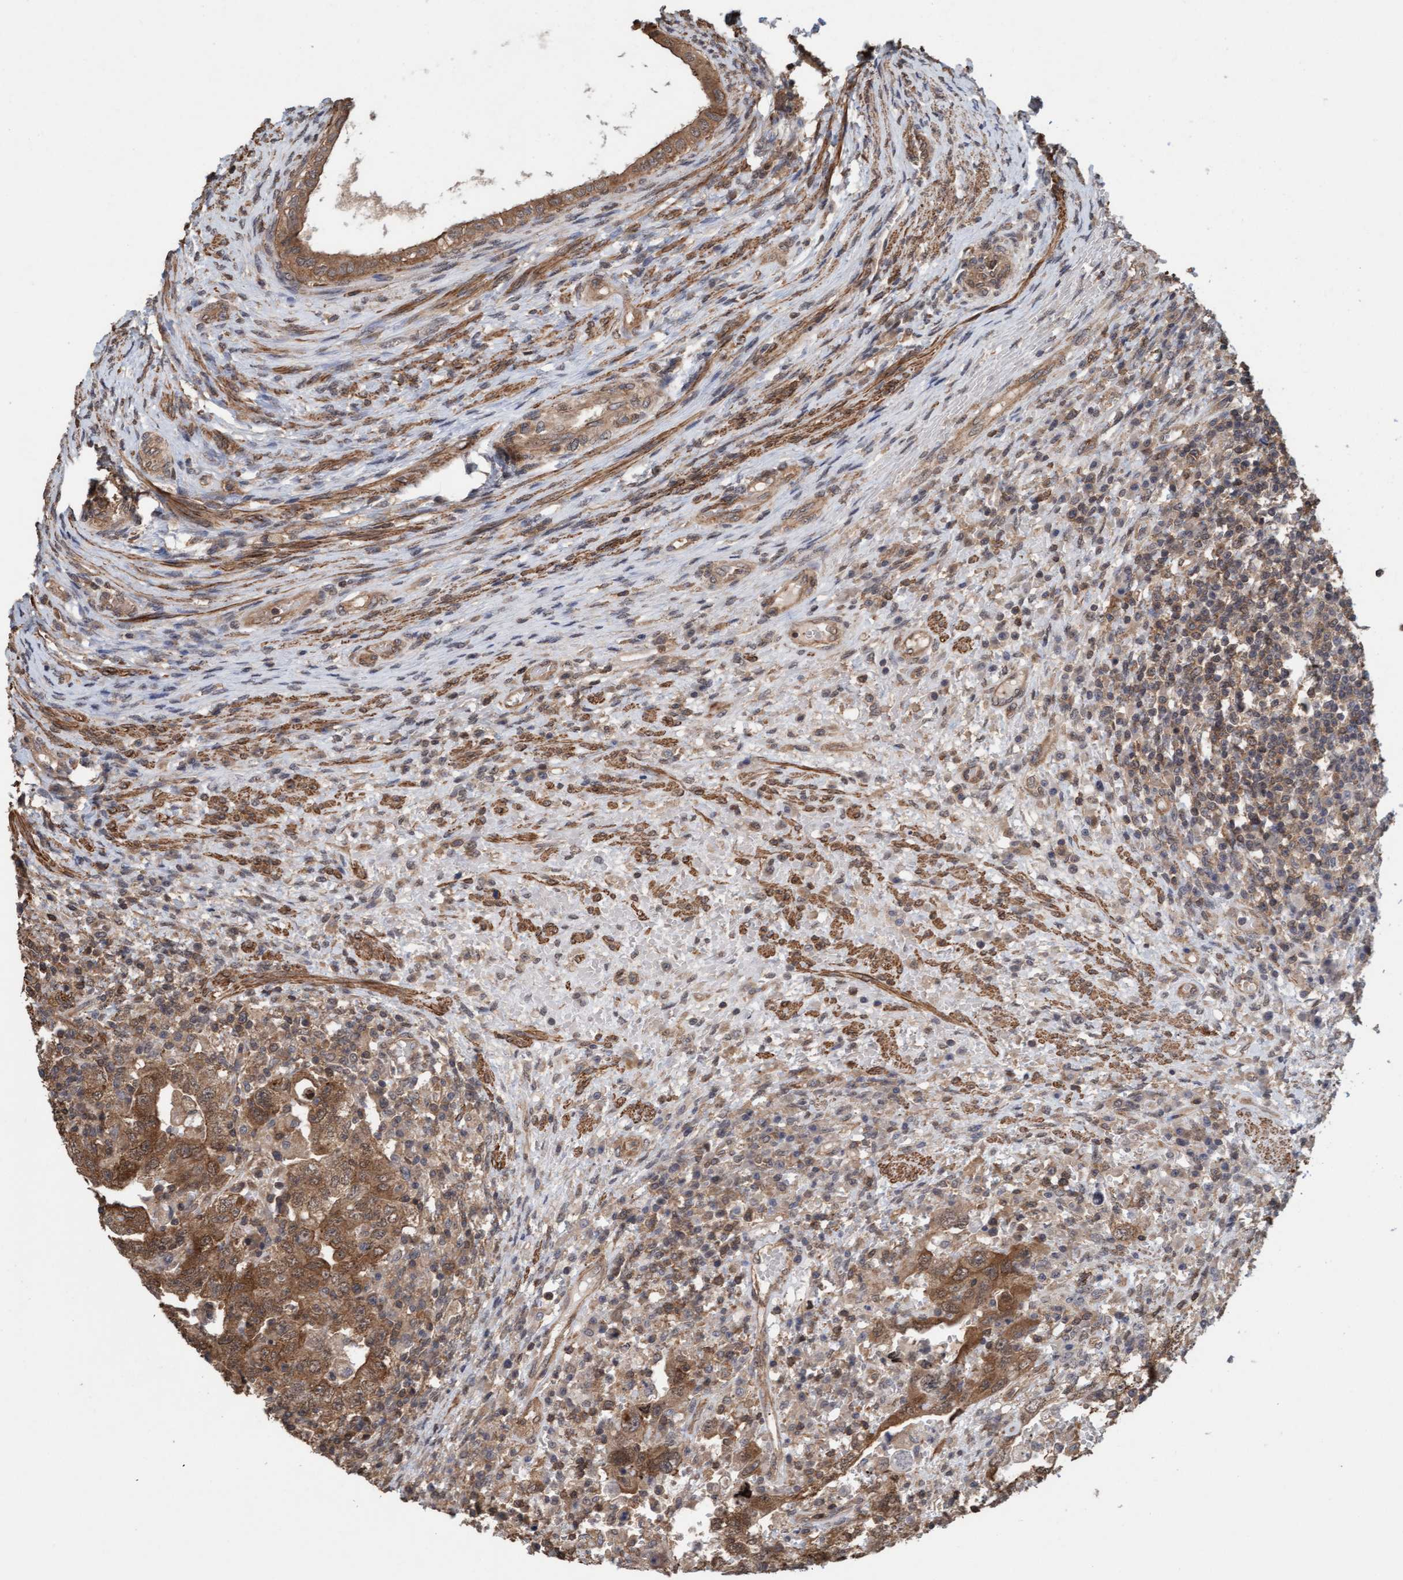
{"staining": {"intensity": "moderate", "quantity": ">75%", "location": "cytoplasmic/membranous"}, "tissue": "testis cancer", "cell_type": "Tumor cells", "image_type": "cancer", "snomed": [{"axis": "morphology", "description": "Carcinoma, Embryonal, NOS"}, {"axis": "topography", "description": "Testis"}], "caption": "Testis cancer was stained to show a protein in brown. There is medium levels of moderate cytoplasmic/membranous expression in about >75% of tumor cells.", "gene": "FXR2", "patient": {"sex": "male", "age": 26}}